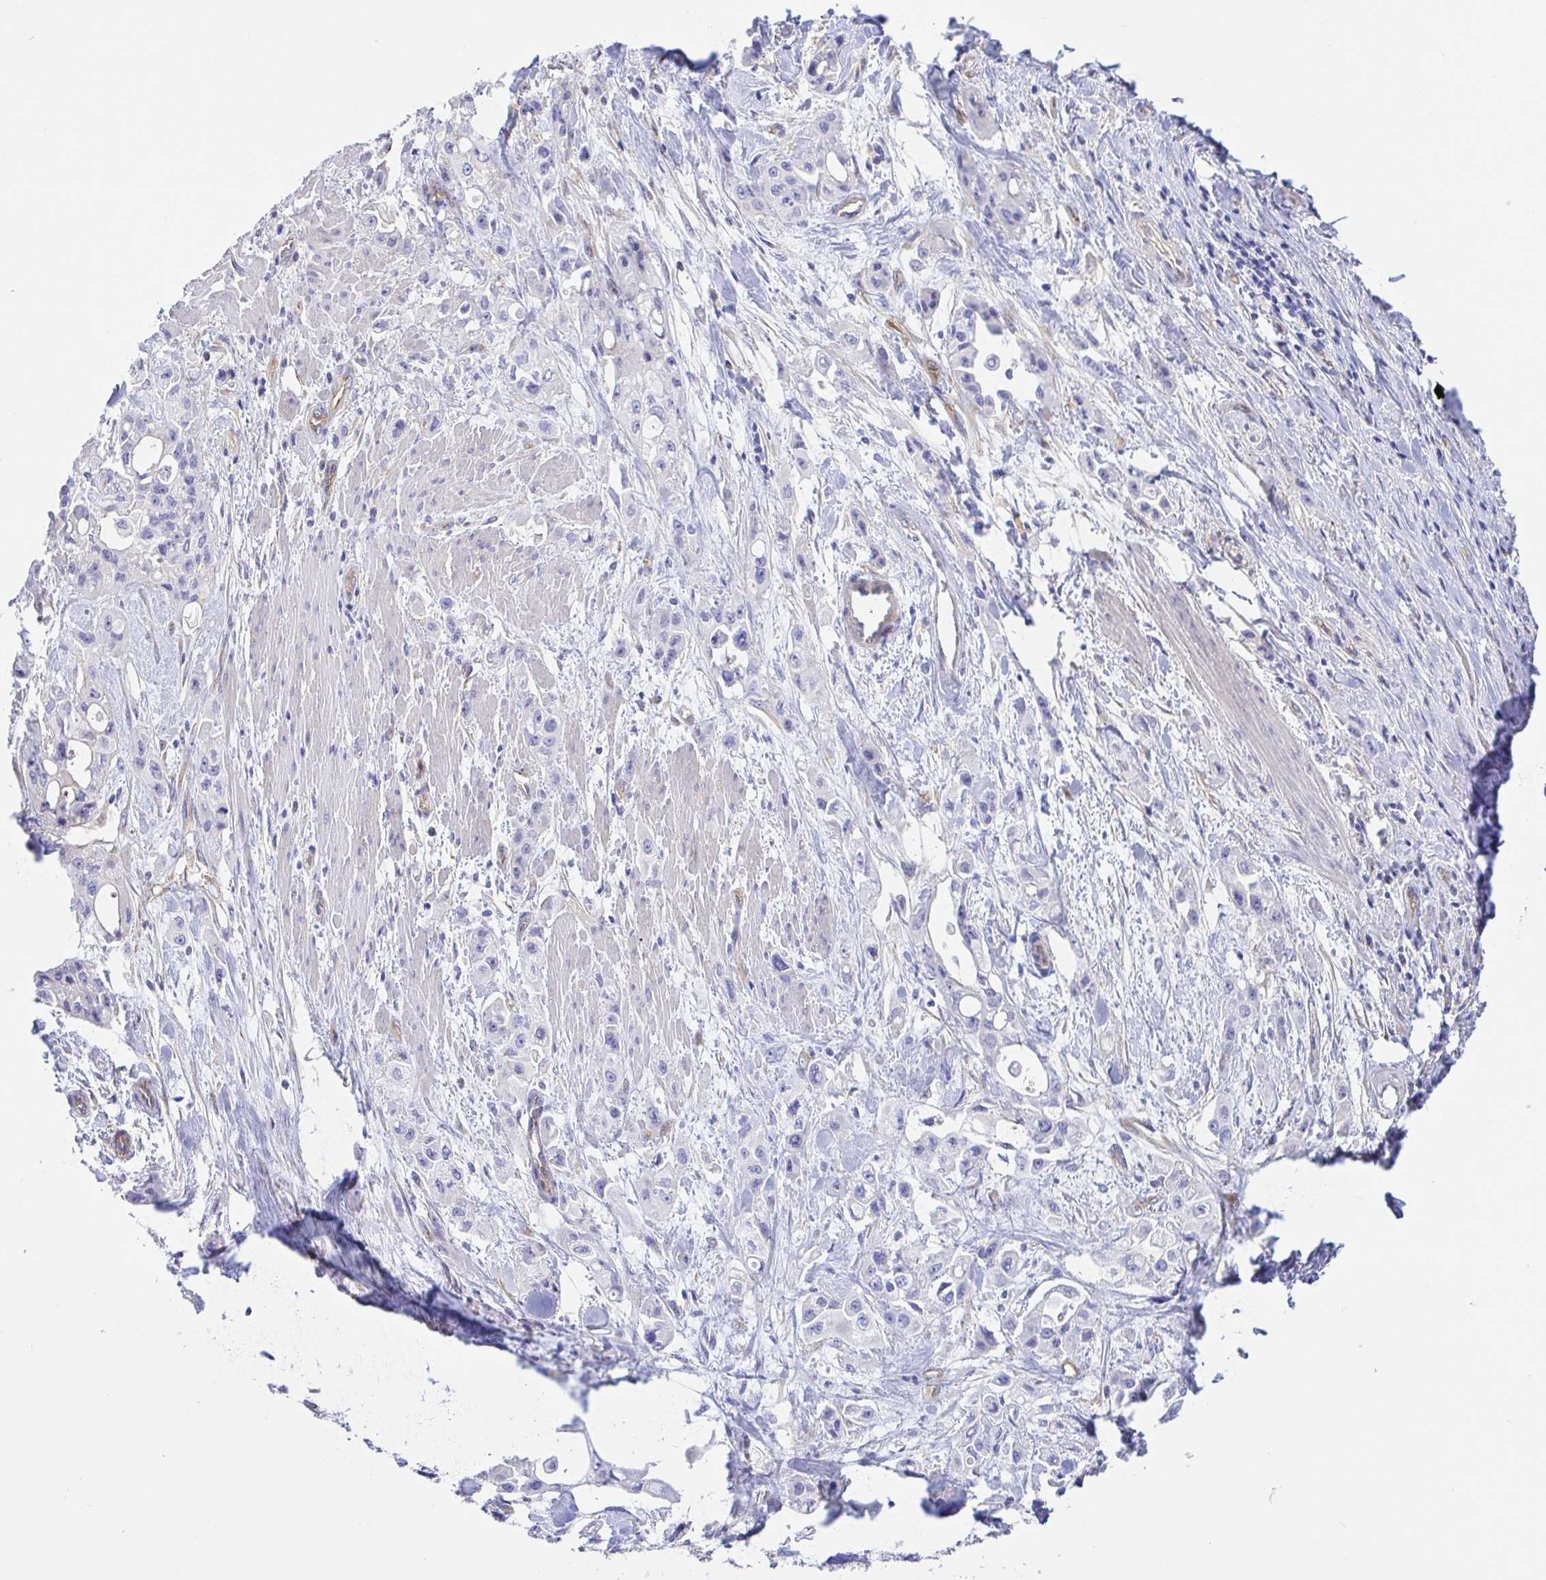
{"staining": {"intensity": "negative", "quantity": "none", "location": "none"}, "tissue": "pancreatic cancer", "cell_type": "Tumor cells", "image_type": "cancer", "snomed": [{"axis": "morphology", "description": "Adenocarcinoma, NOS"}, {"axis": "topography", "description": "Pancreas"}], "caption": "Protein analysis of pancreatic adenocarcinoma exhibits no significant positivity in tumor cells.", "gene": "ARL4D", "patient": {"sex": "female", "age": 66}}